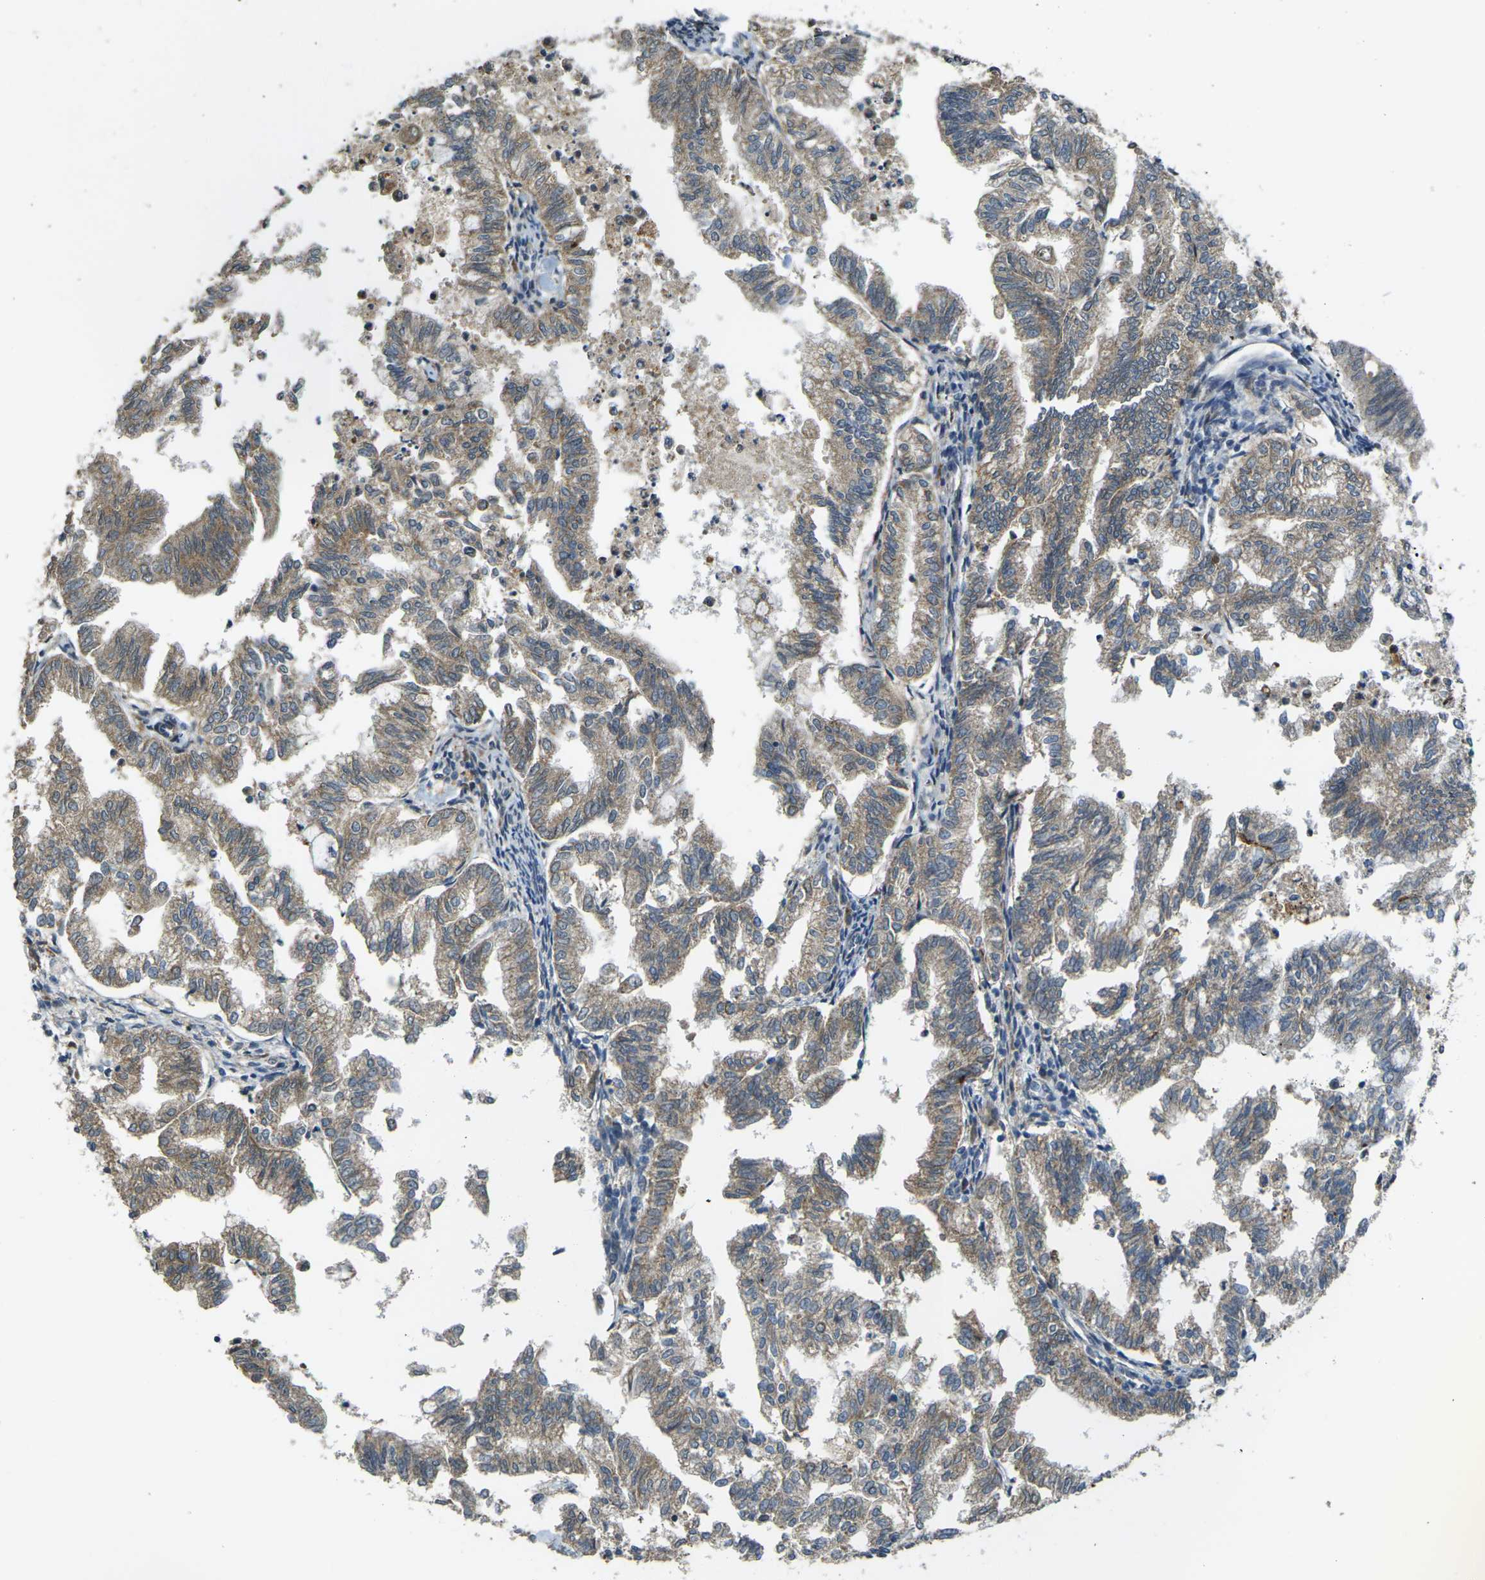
{"staining": {"intensity": "moderate", "quantity": ">75%", "location": "cytoplasmic/membranous"}, "tissue": "endometrial cancer", "cell_type": "Tumor cells", "image_type": "cancer", "snomed": [{"axis": "morphology", "description": "Necrosis, NOS"}, {"axis": "morphology", "description": "Adenocarcinoma, NOS"}, {"axis": "topography", "description": "Endometrium"}], "caption": "DAB (3,3'-diaminobenzidine) immunohistochemical staining of endometrial adenocarcinoma reveals moderate cytoplasmic/membranous protein staining in about >75% of tumor cells. (brown staining indicates protein expression, while blue staining denotes nuclei).", "gene": "GNA12", "patient": {"sex": "female", "age": 79}}